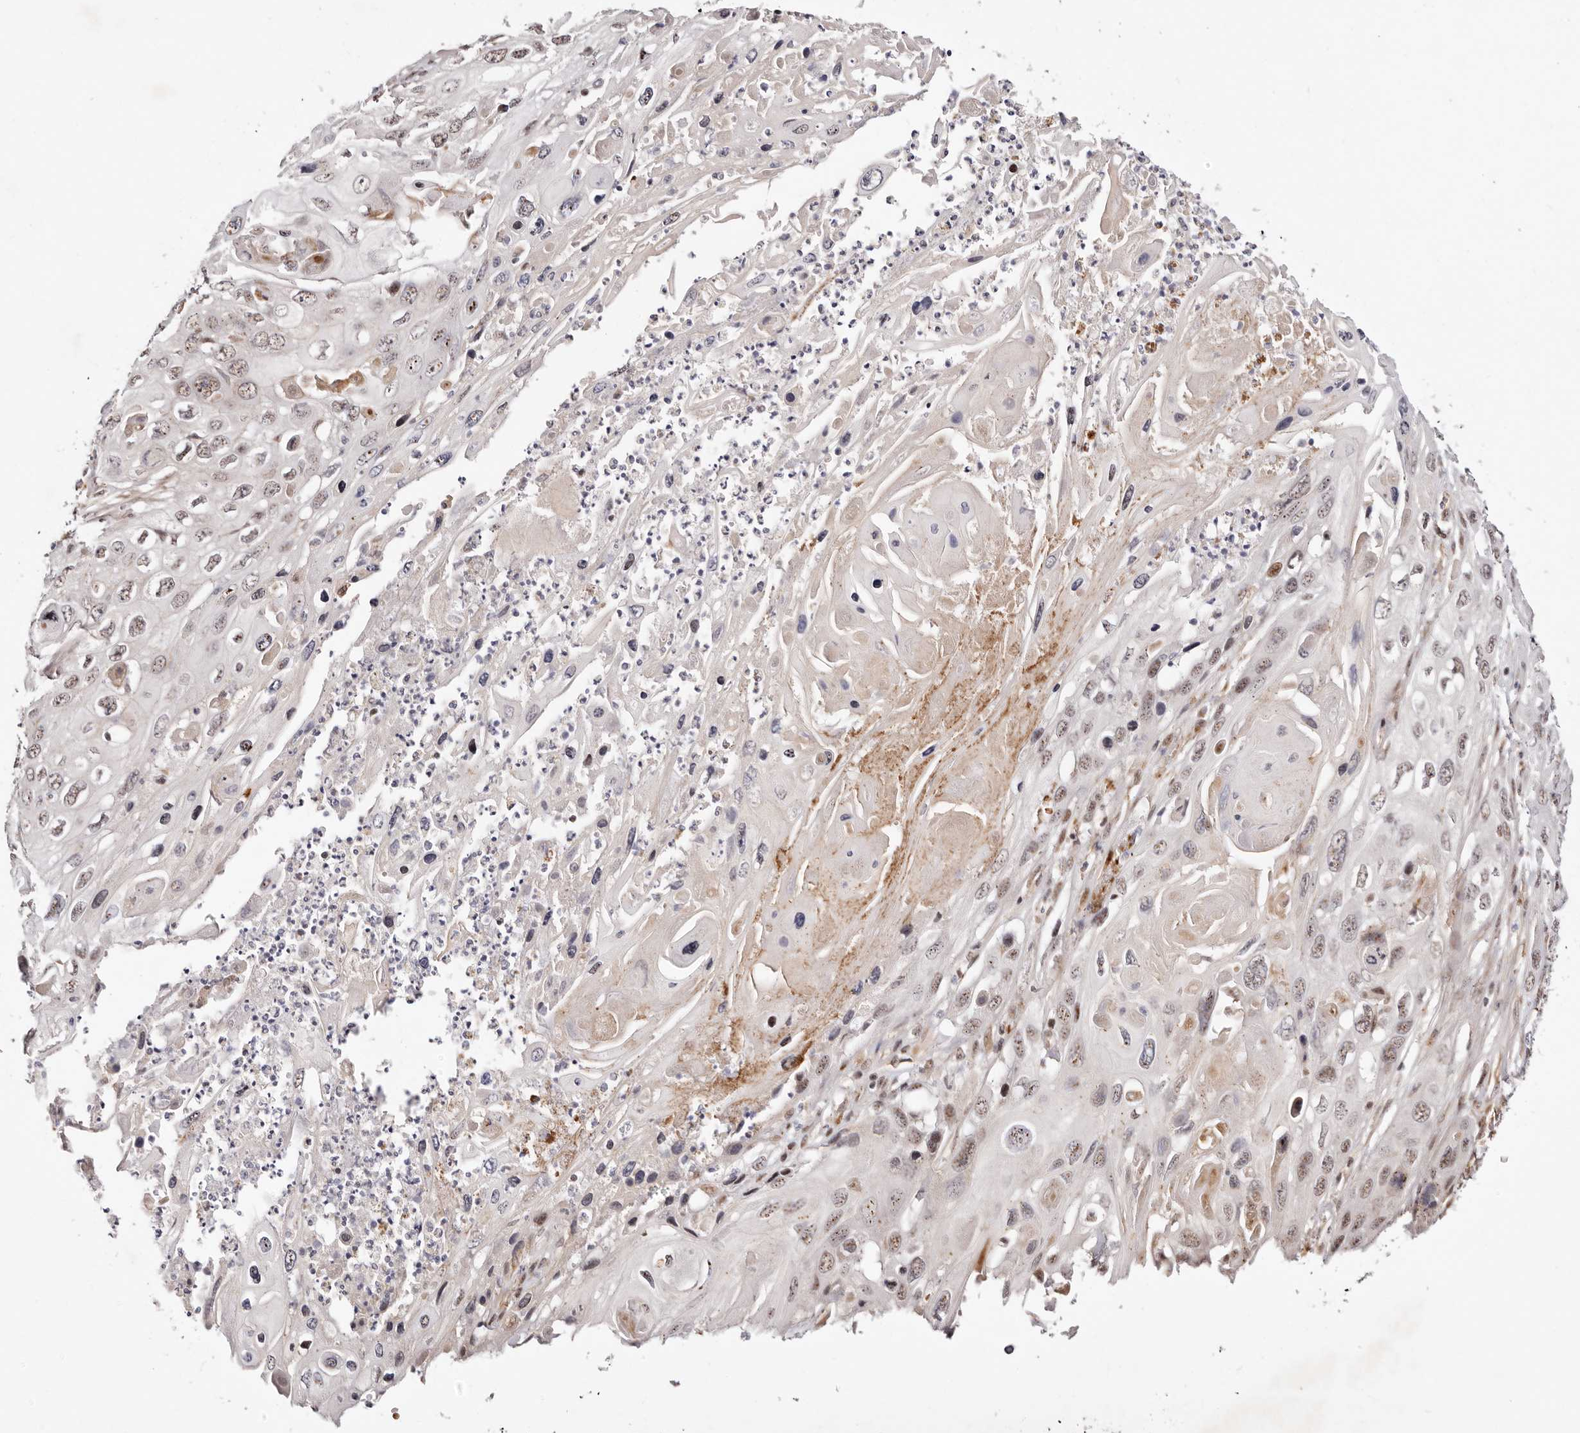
{"staining": {"intensity": "moderate", "quantity": ">75%", "location": "nuclear"}, "tissue": "skin cancer", "cell_type": "Tumor cells", "image_type": "cancer", "snomed": [{"axis": "morphology", "description": "Squamous cell carcinoma, NOS"}, {"axis": "topography", "description": "Skin"}], "caption": "Squamous cell carcinoma (skin) tissue displays moderate nuclear positivity in approximately >75% of tumor cells (DAB IHC with brightfield microscopy, high magnification).", "gene": "WRN", "patient": {"sex": "male", "age": 55}}